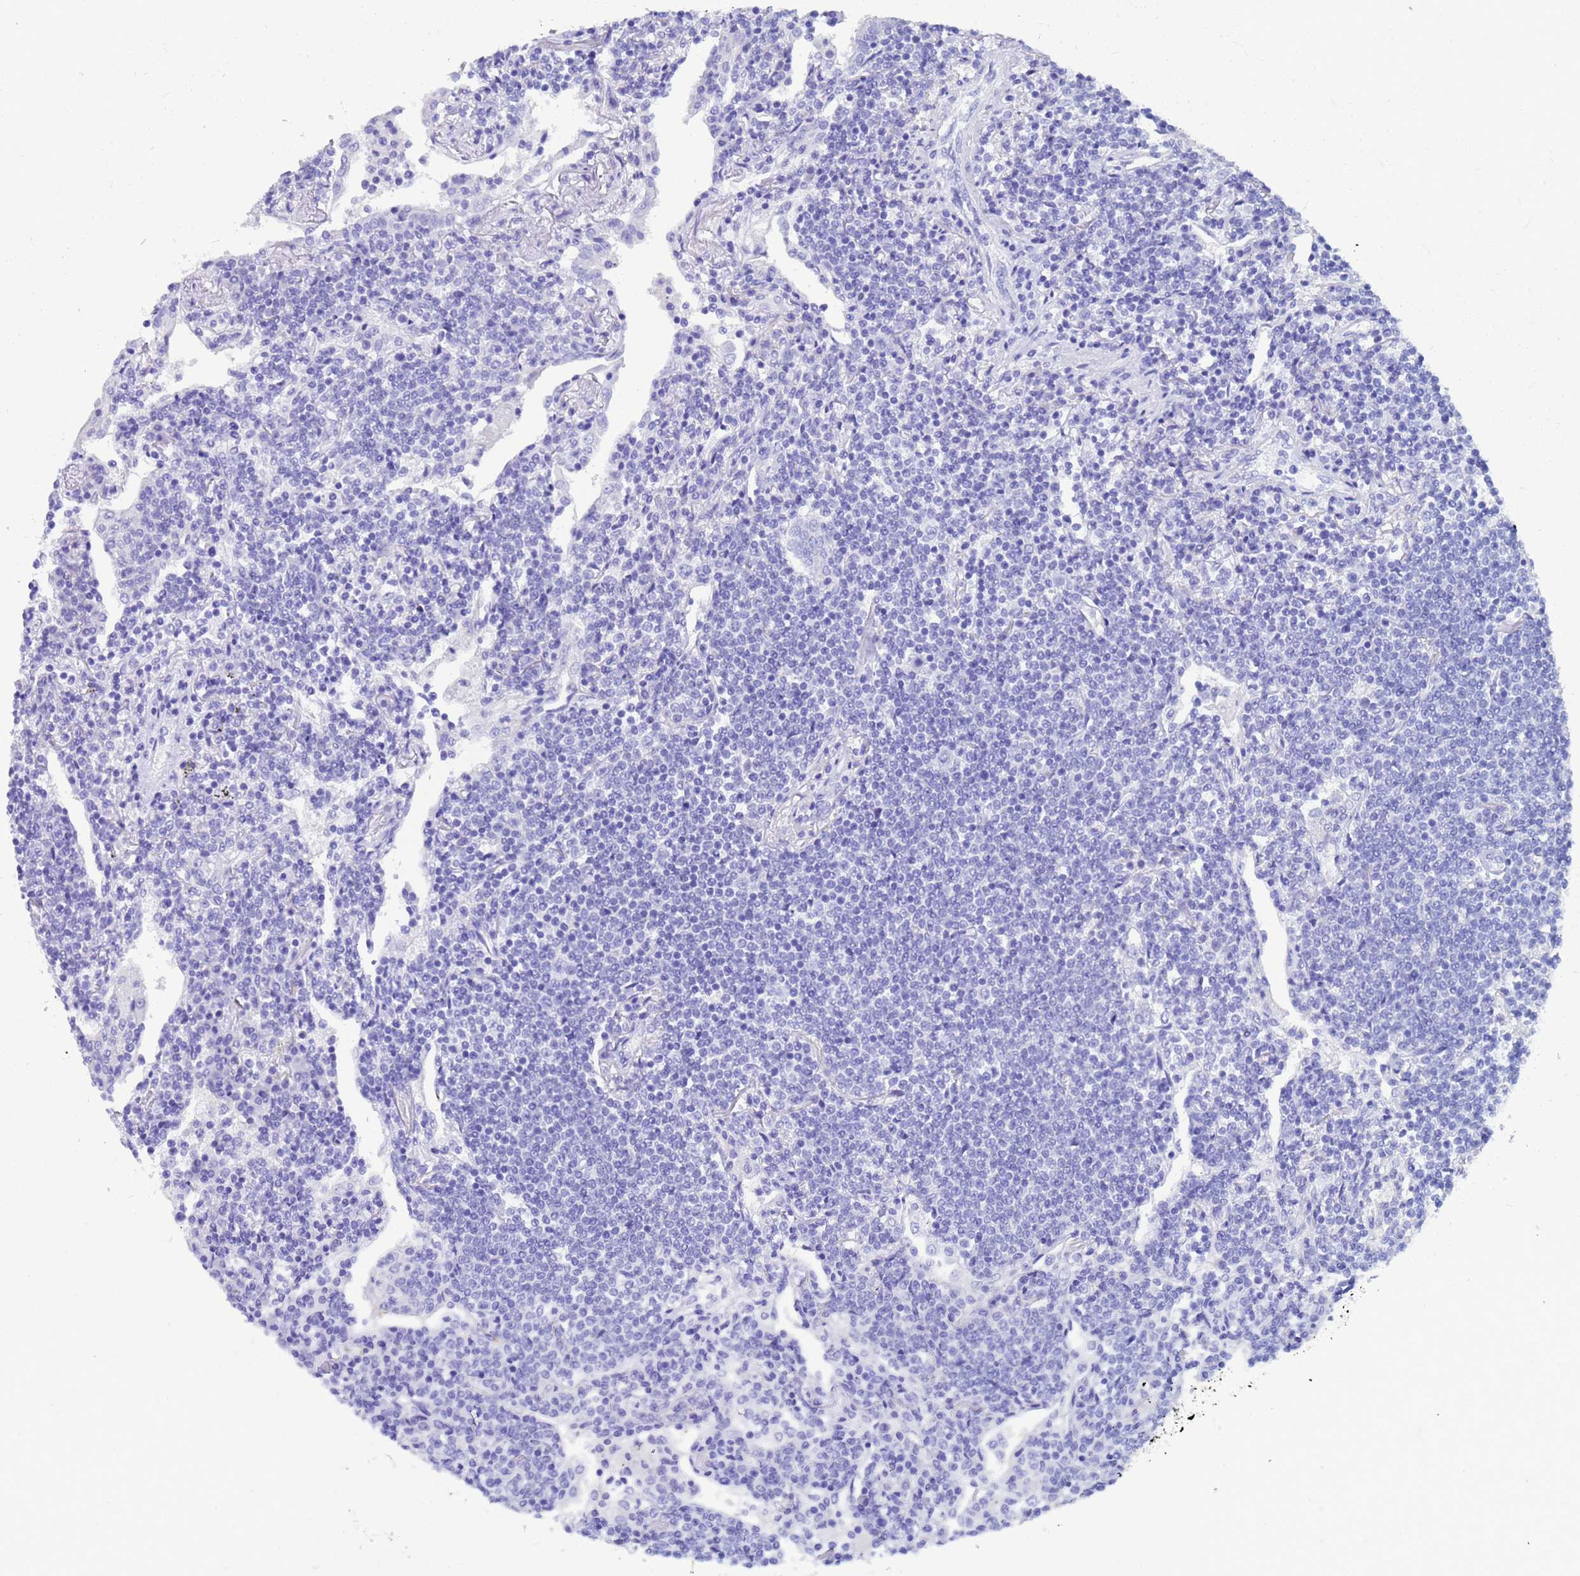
{"staining": {"intensity": "negative", "quantity": "none", "location": "none"}, "tissue": "lymphoma", "cell_type": "Tumor cells", "image_type": "cancer", "snomed": [{"axis": "morphology", "description": "Malignant lymphoma, non-Hodgkin's type, Low grade"}, {"axis": "topography", "description": "Lung"}], "caption": "Immunohistochemistry (IHC) micrograph of neoplastic tissue: low-grade malignant lymphoma, non-Hodgkin's type stained with DAB (3,3'-diaminobenzidine) shows no significant protein positivity in tumor cells.", "gene": "AKR1C2", "patient": {"sex": "female", "age": 71}}